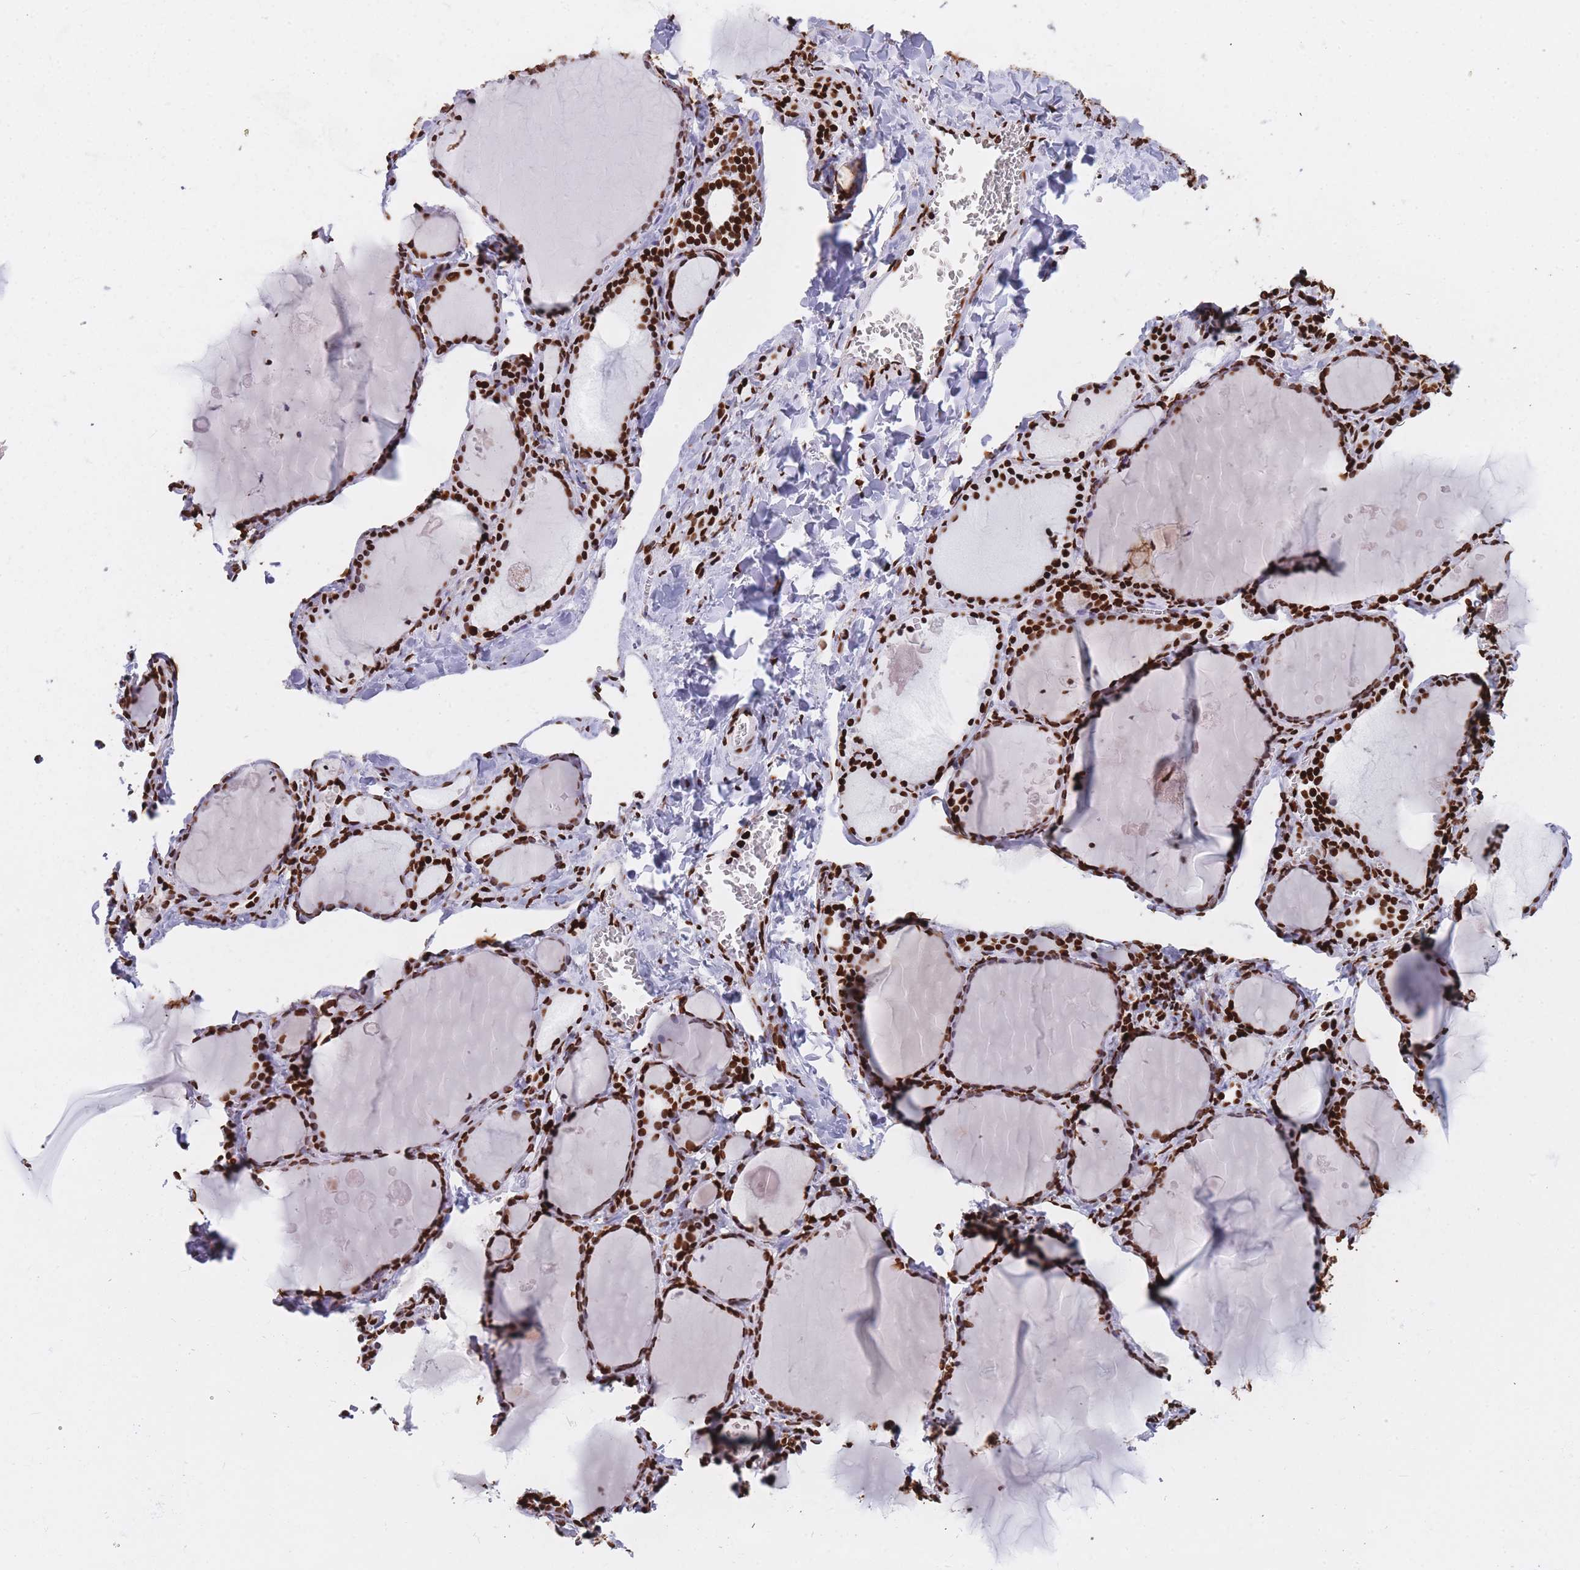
{"staining": {"intensity": "strong", "quantity": ">75%", "location": "nuclear"}, "tissue": "thyroid gland", "cell_type": "Glandular cells", "image_type": "normal", "snomed": [{"axis": "morphology", "description": "Normal tissue, NOS"}, {"axis": "topography", "description": "Thyroid gland"}], "caption": "Strong nuclear protein staining is identified in about >75% of glandular cells in thyroid gland. (Brightfield microscopy of DAB IHC at high magnification).", "gene": "HNRNPUL1", "patient": {"sex": "female", "age": 42}}